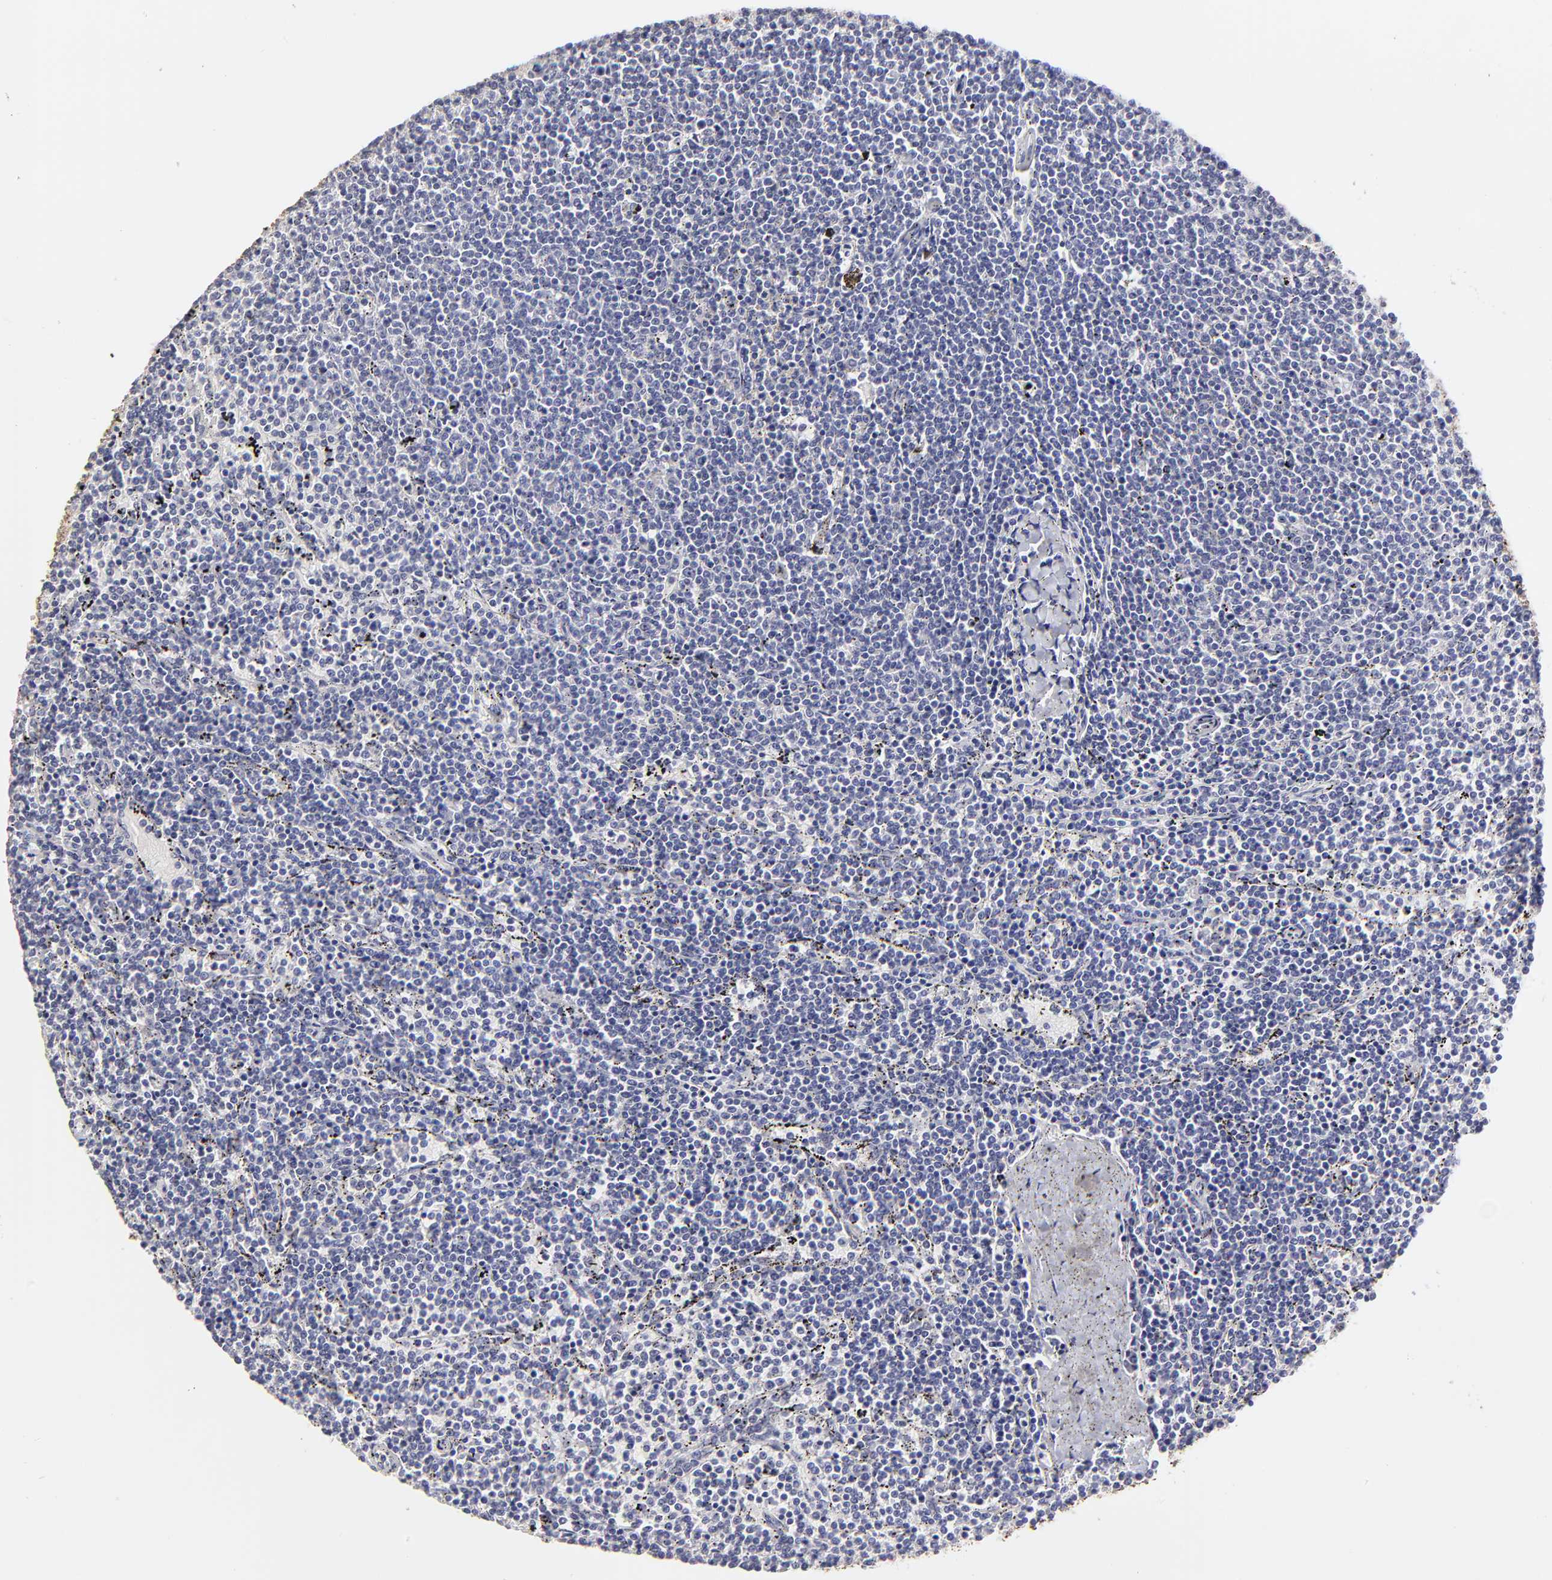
{"staining": {"intensity": "negative", "quantity": "none", "location": "none"}, "tissue": "lymphoma", "cell_type": "Tumor cells", "image_type": "cancer", "snomed": [{"axis": "morphology", "description": "Malignant lymphoma, non-Hodgkin's type, Low grade"}, {"axis": "topography", "description": "Spleen"}], "caption": "DAB immunohistochemical staining of human lymphoma shows no significant expression in tumor cells. (DAB (3,3'-diaminobenzidine) IHC with hematoxylin counter stain).", "gene": "BTG2", "patient": {"sex": "female", "age": 50}}